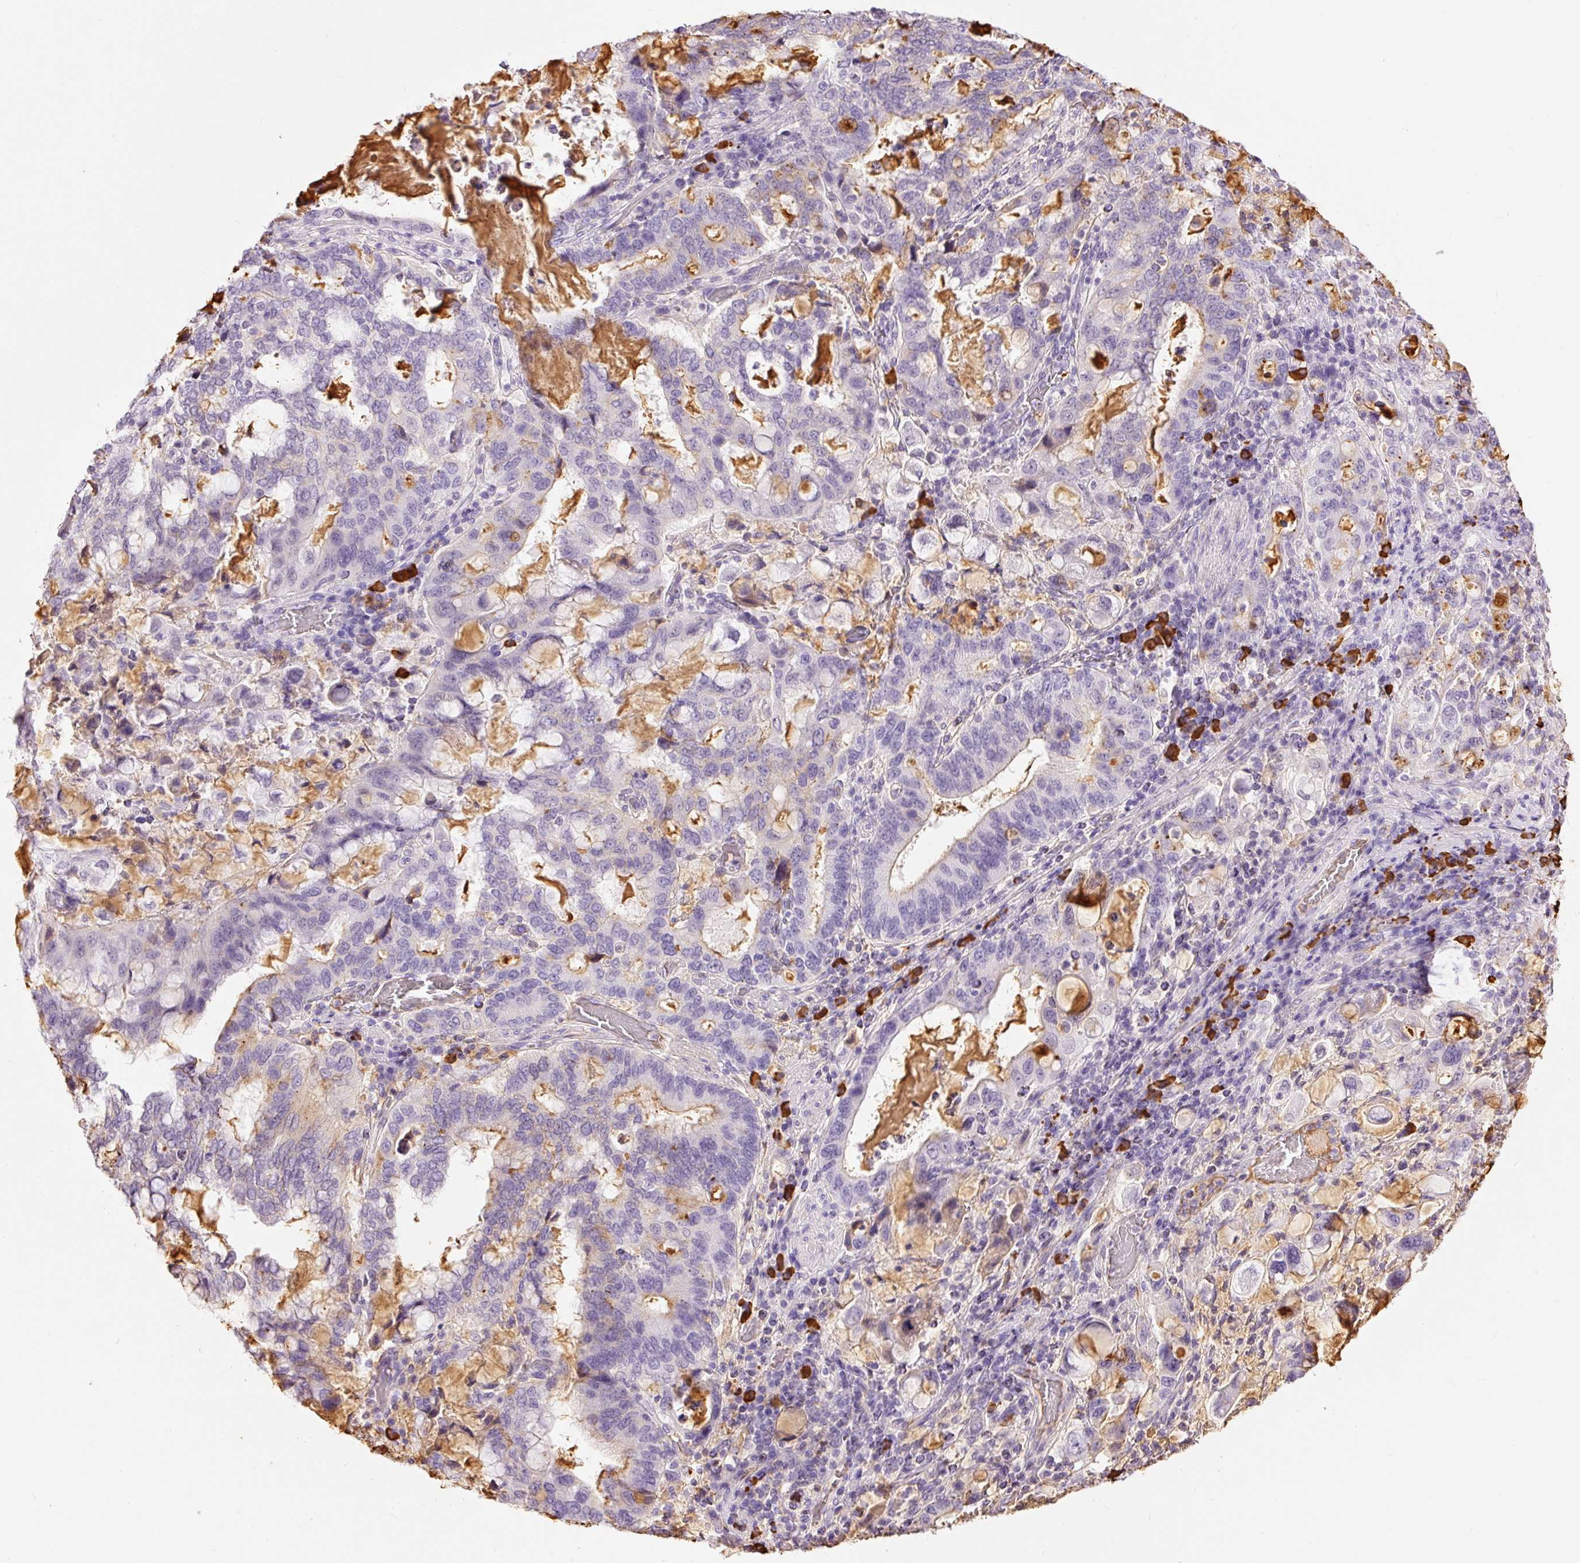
{"staining": {"intensity": "negative", "quantity": "none", "location": "none"}, "tissue": "stomach cancer", "cell_type": "Tumor cells", "image_type": "cancer", "snomed": [{"axis": "morphology", "description": "Adenocarcinoma, NOS"}, {"axis": "topography", "description": "Stomach, upper"}, {"axis": "topography", "description": "Stomach"}], "caption": "A micrograph of stomach adenocarcinoma stained for a protein exhibits no brown staining in tumor cells. (Brightfield microscopy of DAB immunohistochemistry at high magnification).", "gene": "PRPF38B", "patient": {"sex": "male", "age": 62}}